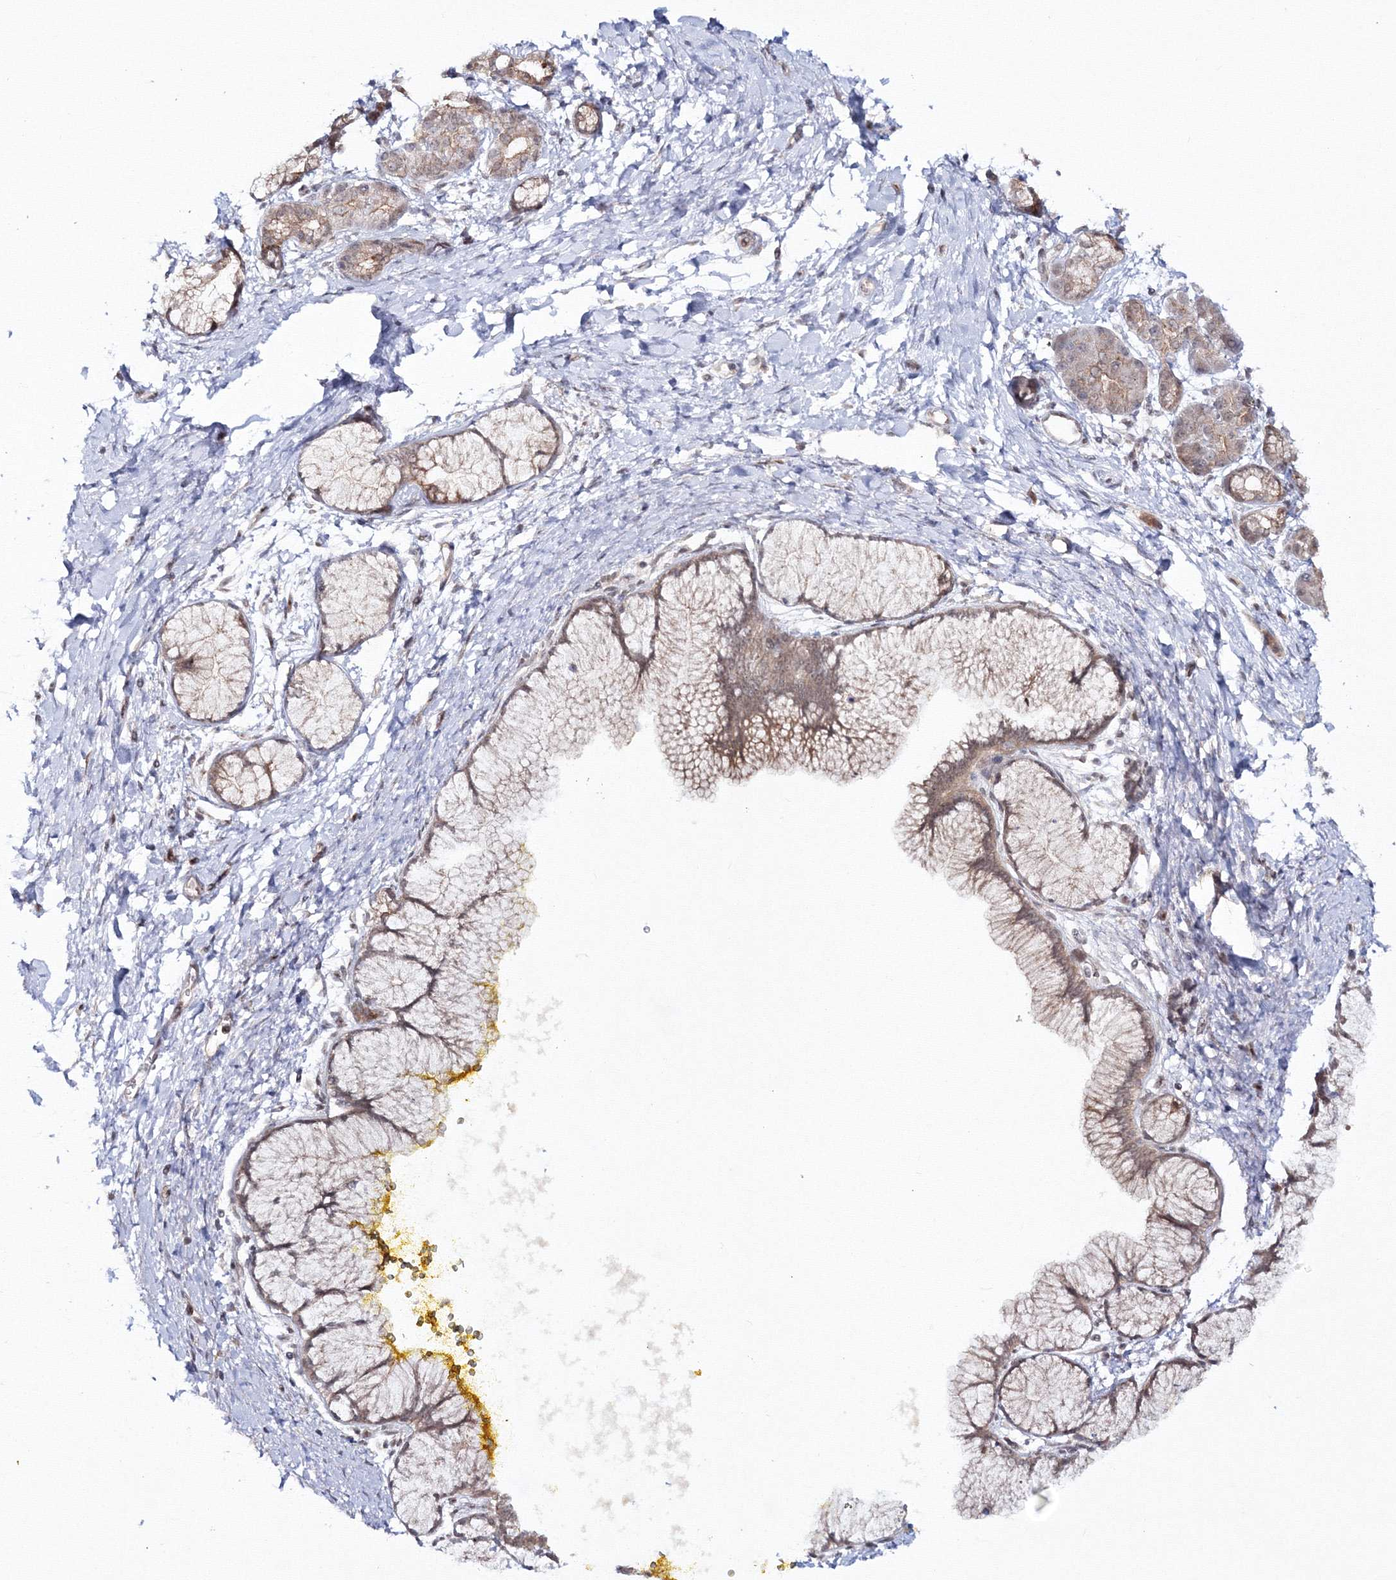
{"staining": {"intensity": "moderate", "quantity": ">75%", "location": "cytoplasmic/membranous"}, "tissue": "pancreatic cancer", "cell_type": "Tumor cells", "image_type": "cancer", "snomed": [{"axis": "morphology", "description": "Adenocarcinoma, NOS"}, {"axis": "topography", "description": "Pancreas"}], "caption": "Approximately >75% of tumor cells in pancreatic cancer (adenocarcinoma) show moderate cytoplasmic/membranous protein staining as visualized by brown immunohistochemical staining.", "gene": "ZFAND6", "patient": {"sex": "male", "age": 58}}